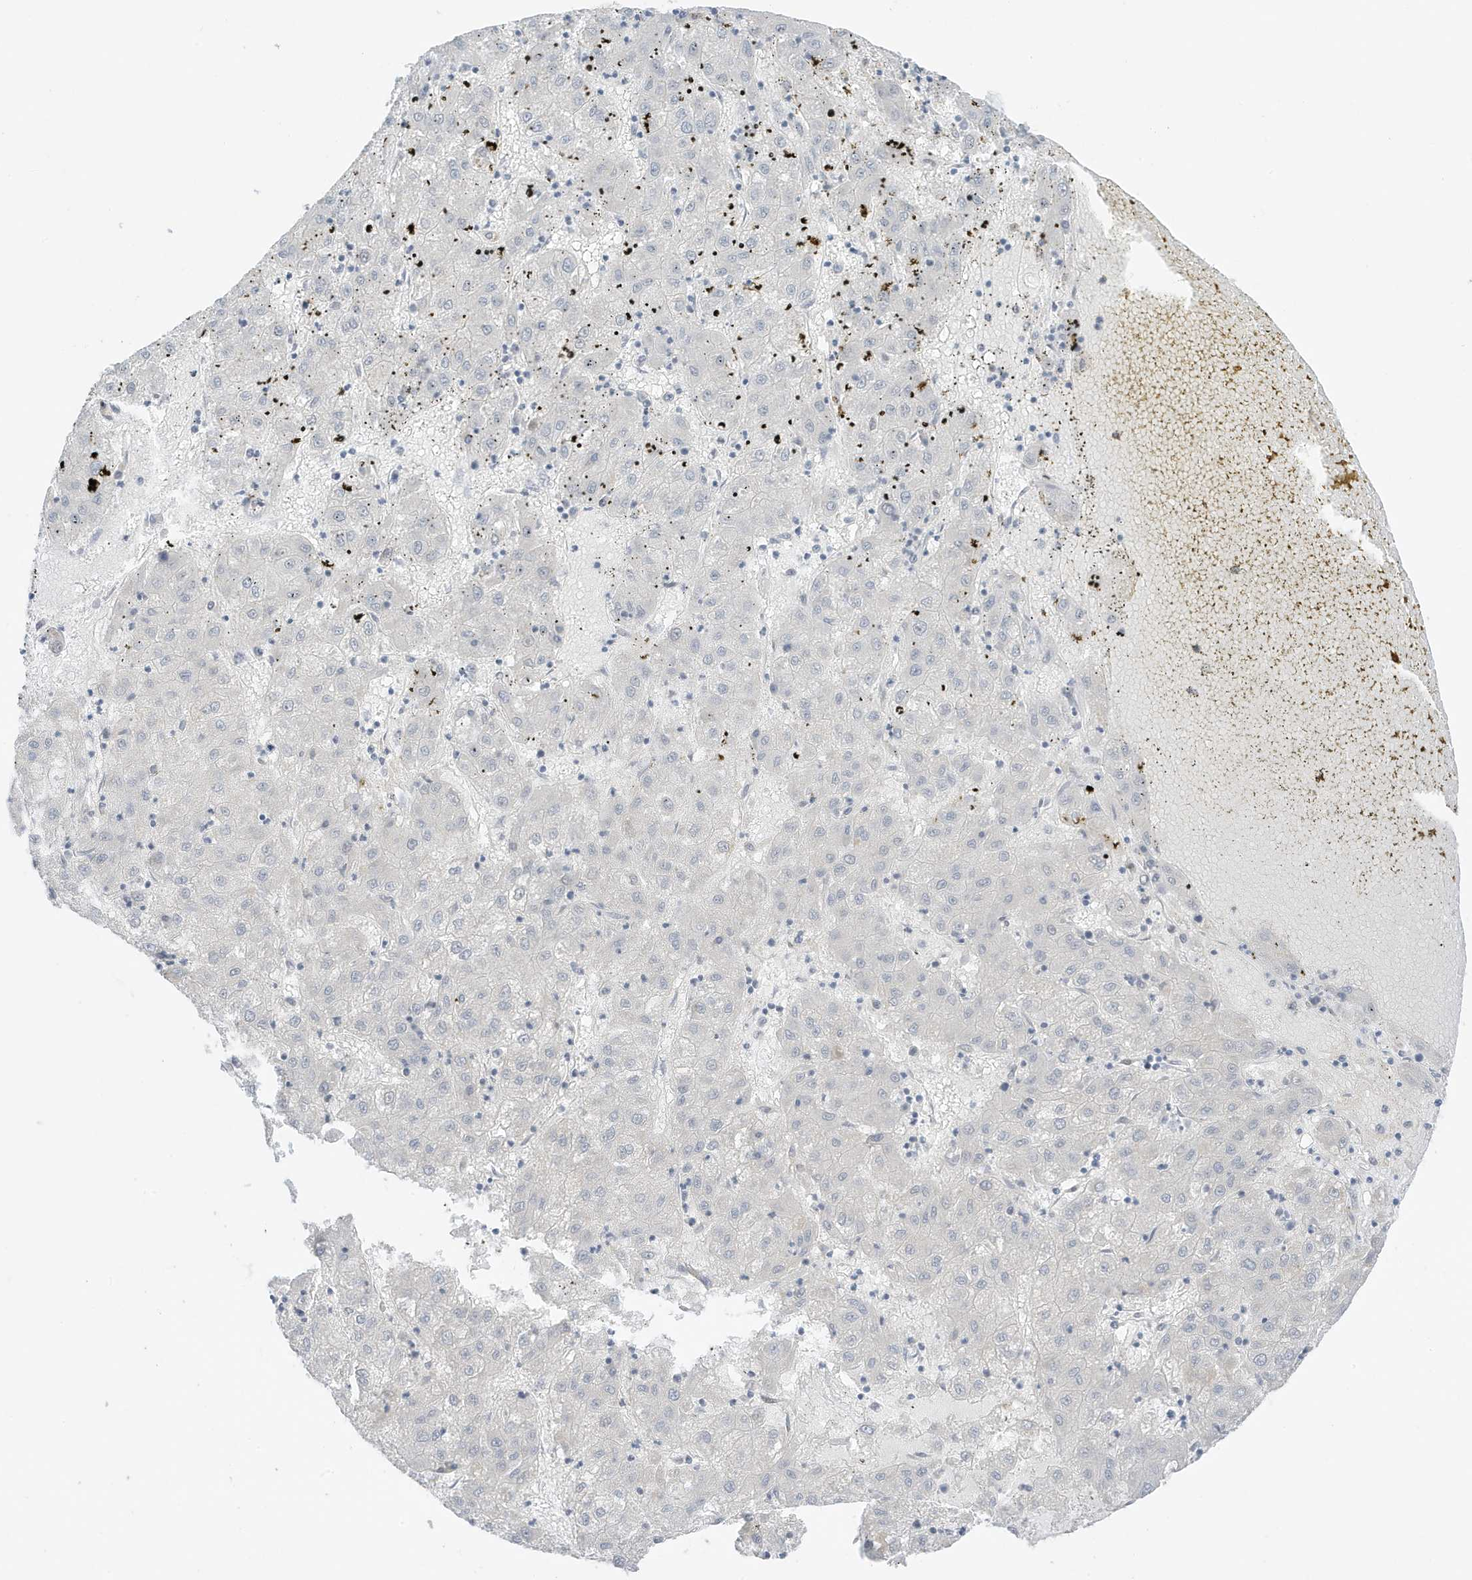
{"staining": {"intensity": "negative", "quantity": "none", "location": "none"}, "tissue": "liver cancer", "cell_type": "Tumor cells", "image_type": "cancer", "snomed": [{"axis": "morphology", "description": "Carcinoma, Hepatocellular, NOS"}, {"axis": "topography", "description": "Liver"}], "caption": "Tumor cells are negative for protein expression in human hepatocellular carcinoma (liver).", "gene": "MSL3", "patient": {"sex": "male", "age": 72}}